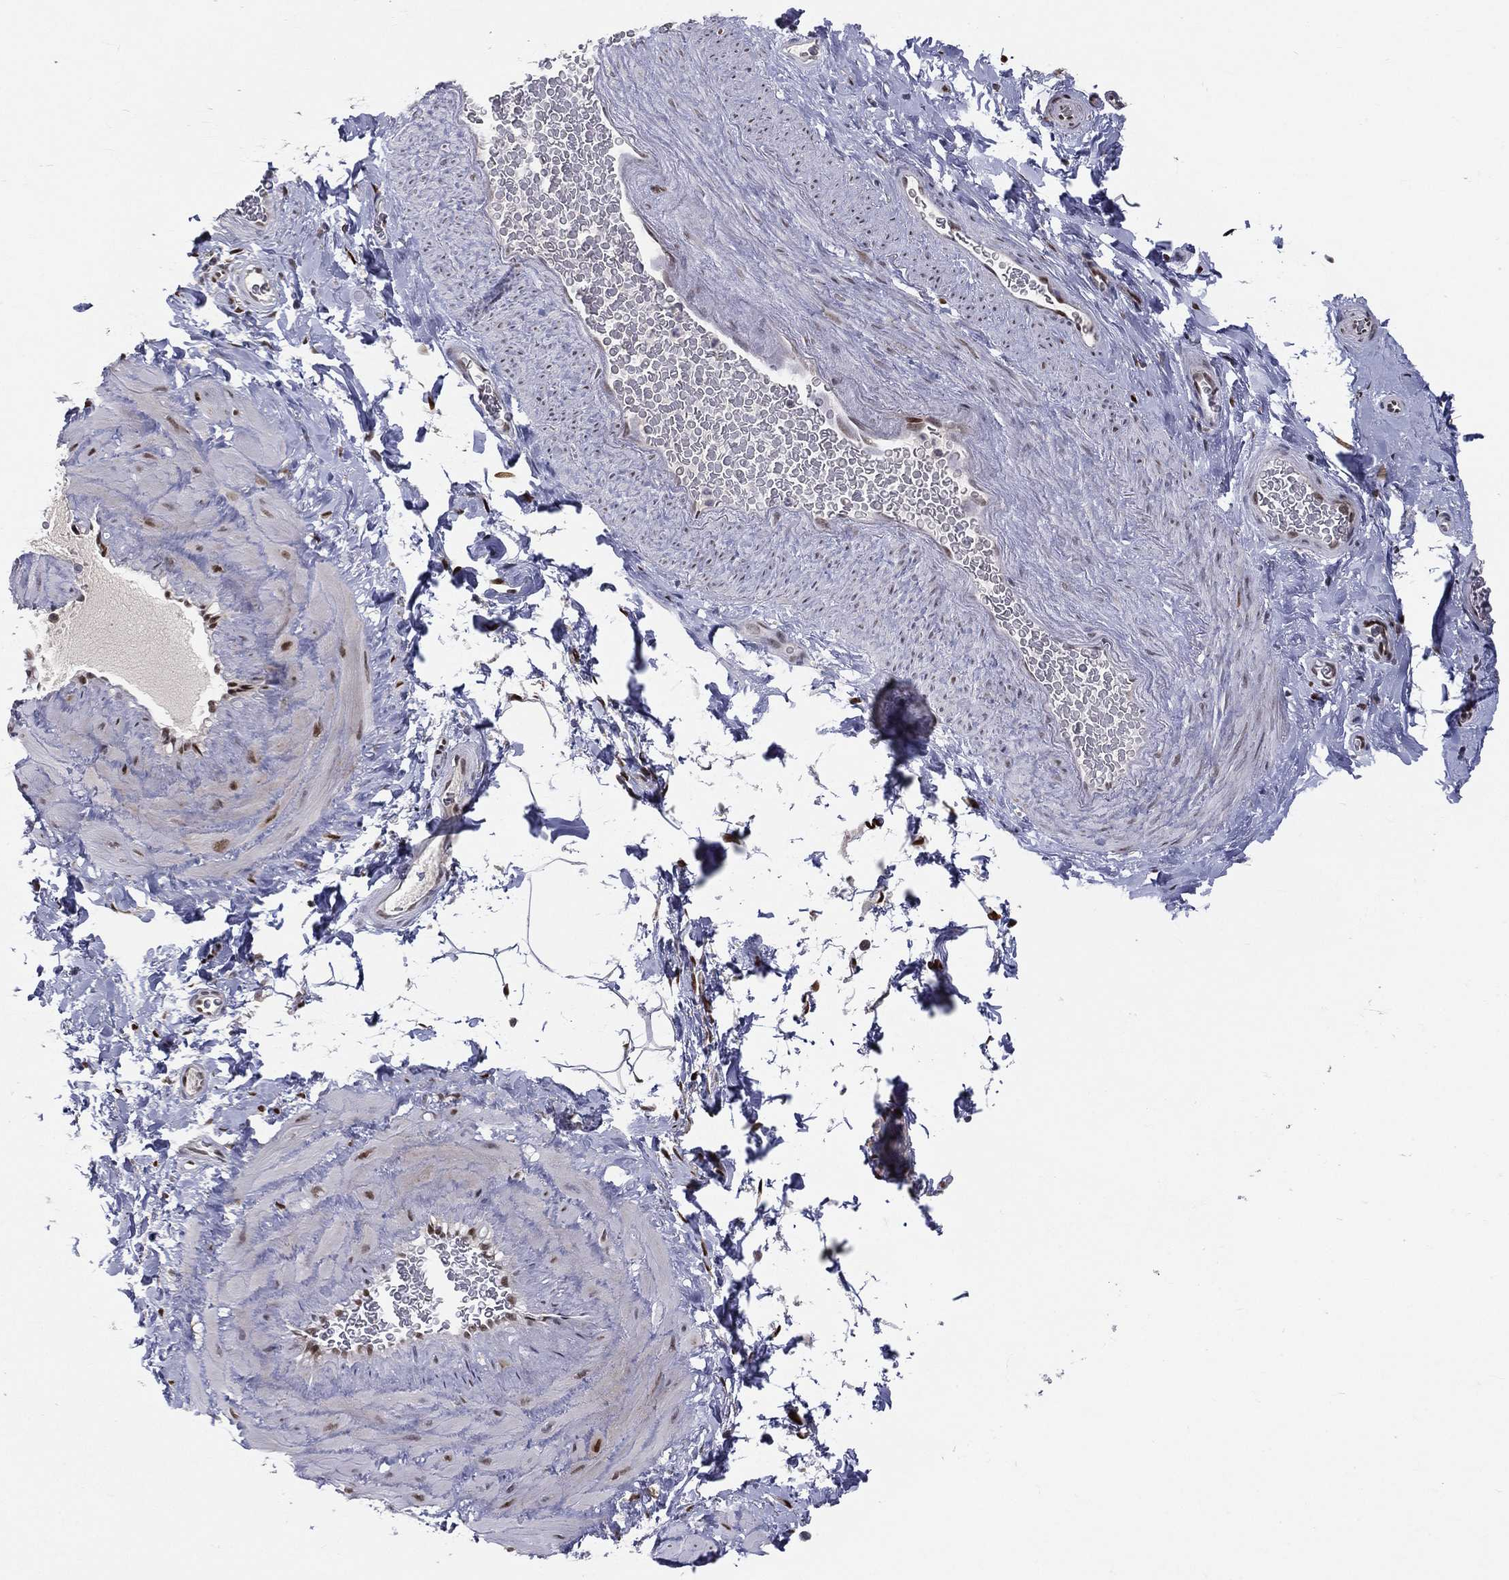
{"staining": {"intensity": "negative", "quantity": "none", "location": "none"}, "tissue": "adipose tissue", "cell_type": "Adipocytes", "image_type": "normal", "snomed": [{"axis": "morphology", "description": "Normal tissue, NOS"}, {"axis": "topography", "description": "Soft tissue"}, {"axis": "topography", "description": "Vascular tissue"}], "caption": "Histopathology image shows no significant protein positivity in adipocytes of unremarkable adipose tissue.", "gene": "ZEB1", "patient": {"sex": "male", "age": 41}}